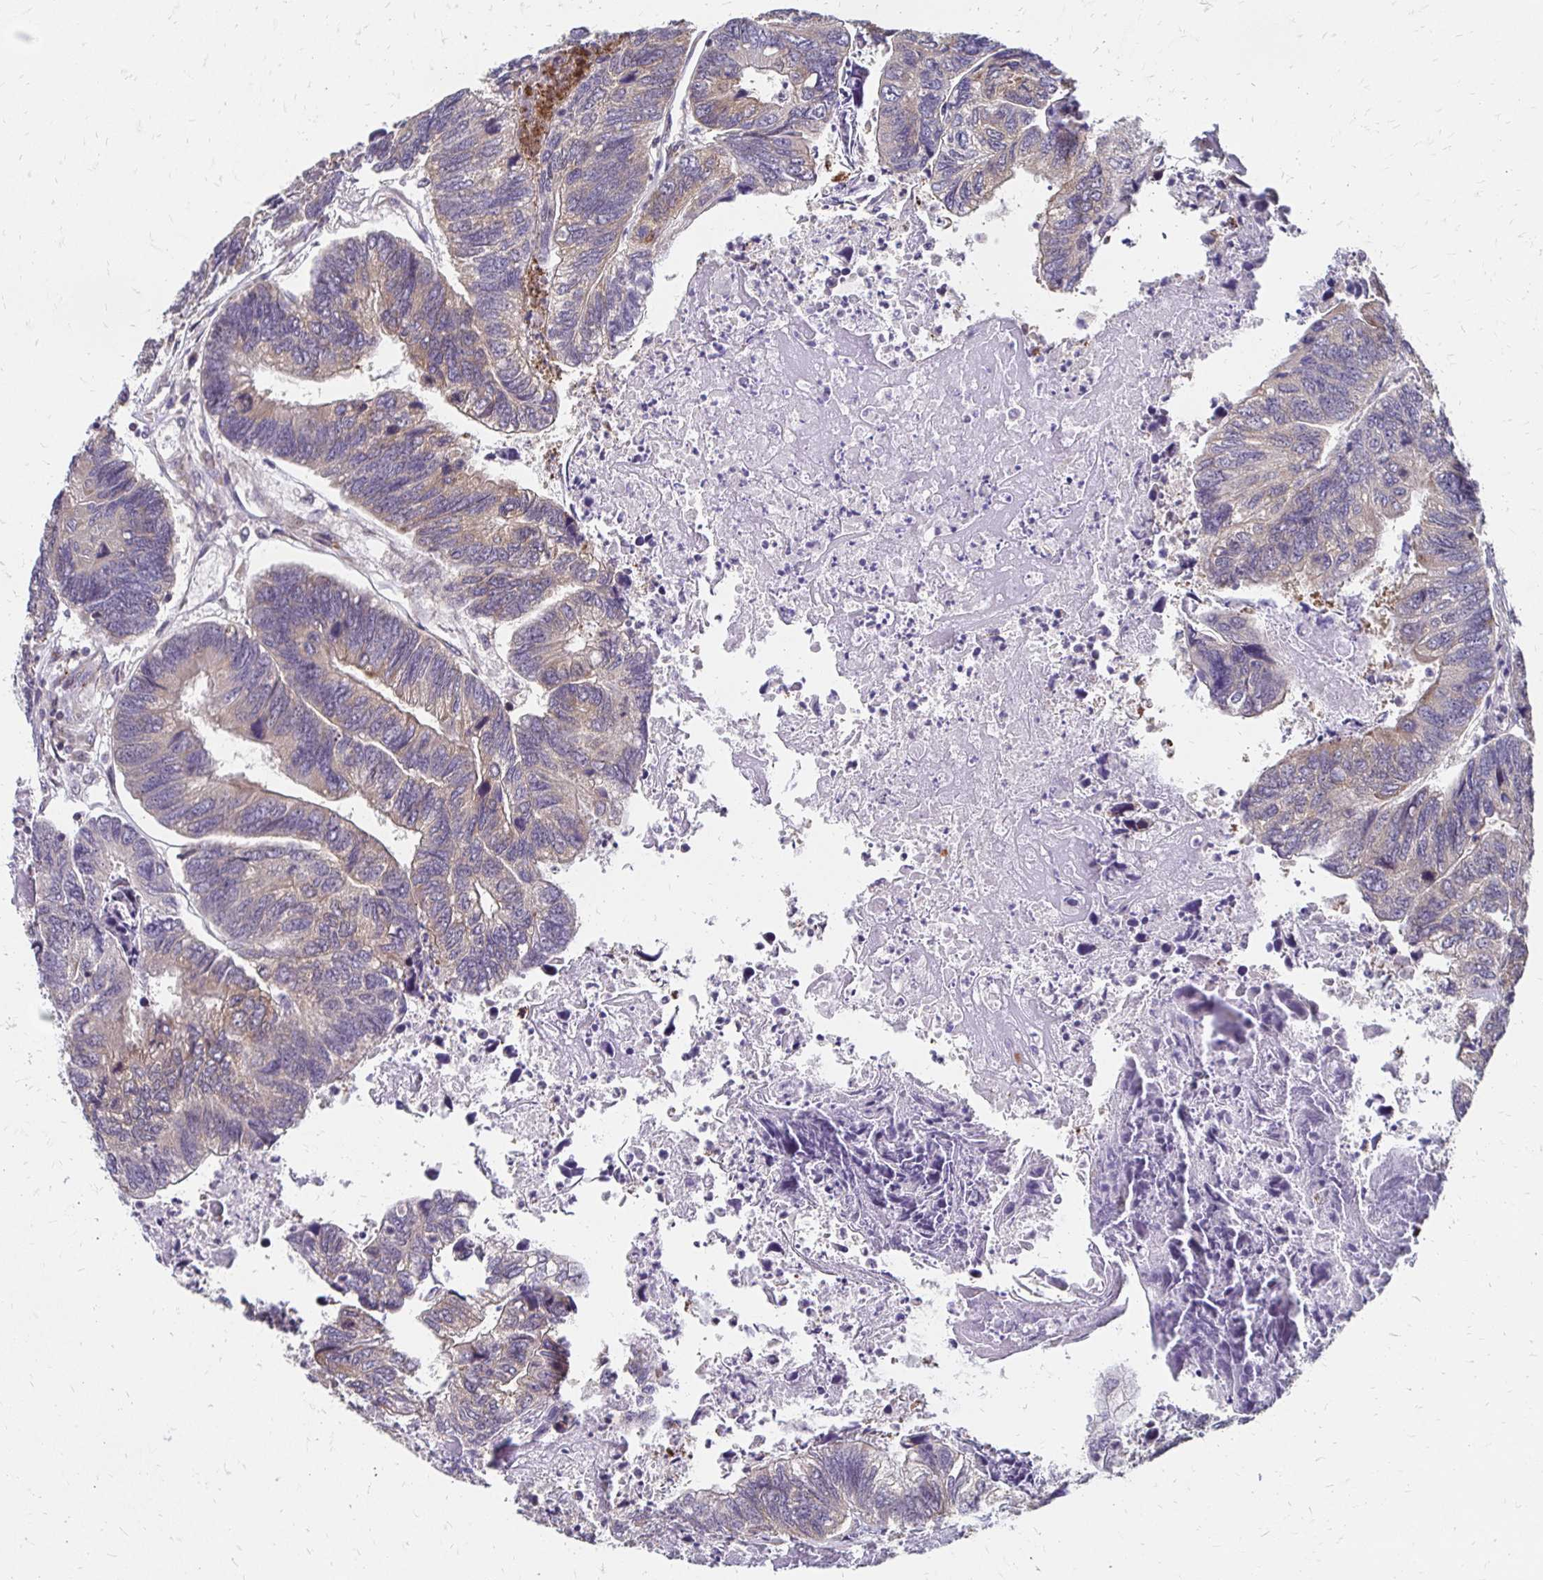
{"staining": {"intensity": "weak", "quantity": "<25%", "location": "cytoplasmic/membranous"}, "tissue": "colorectal cancer", "cell_type": "Tumor cells", "image_type": "cancer", "snomed": [{"axis": "morphology", "description": "Adenocarcinoma, NOS"}, {"axis": "topography", "description": "Colon"}], "caption": "Immunohistochemical staining of human colorectal cancer (adenocarcinoma) reveals no significant staining in tumor cells.", "gene": "CBX7", "patient": {"sex": "female", "age": 67}}